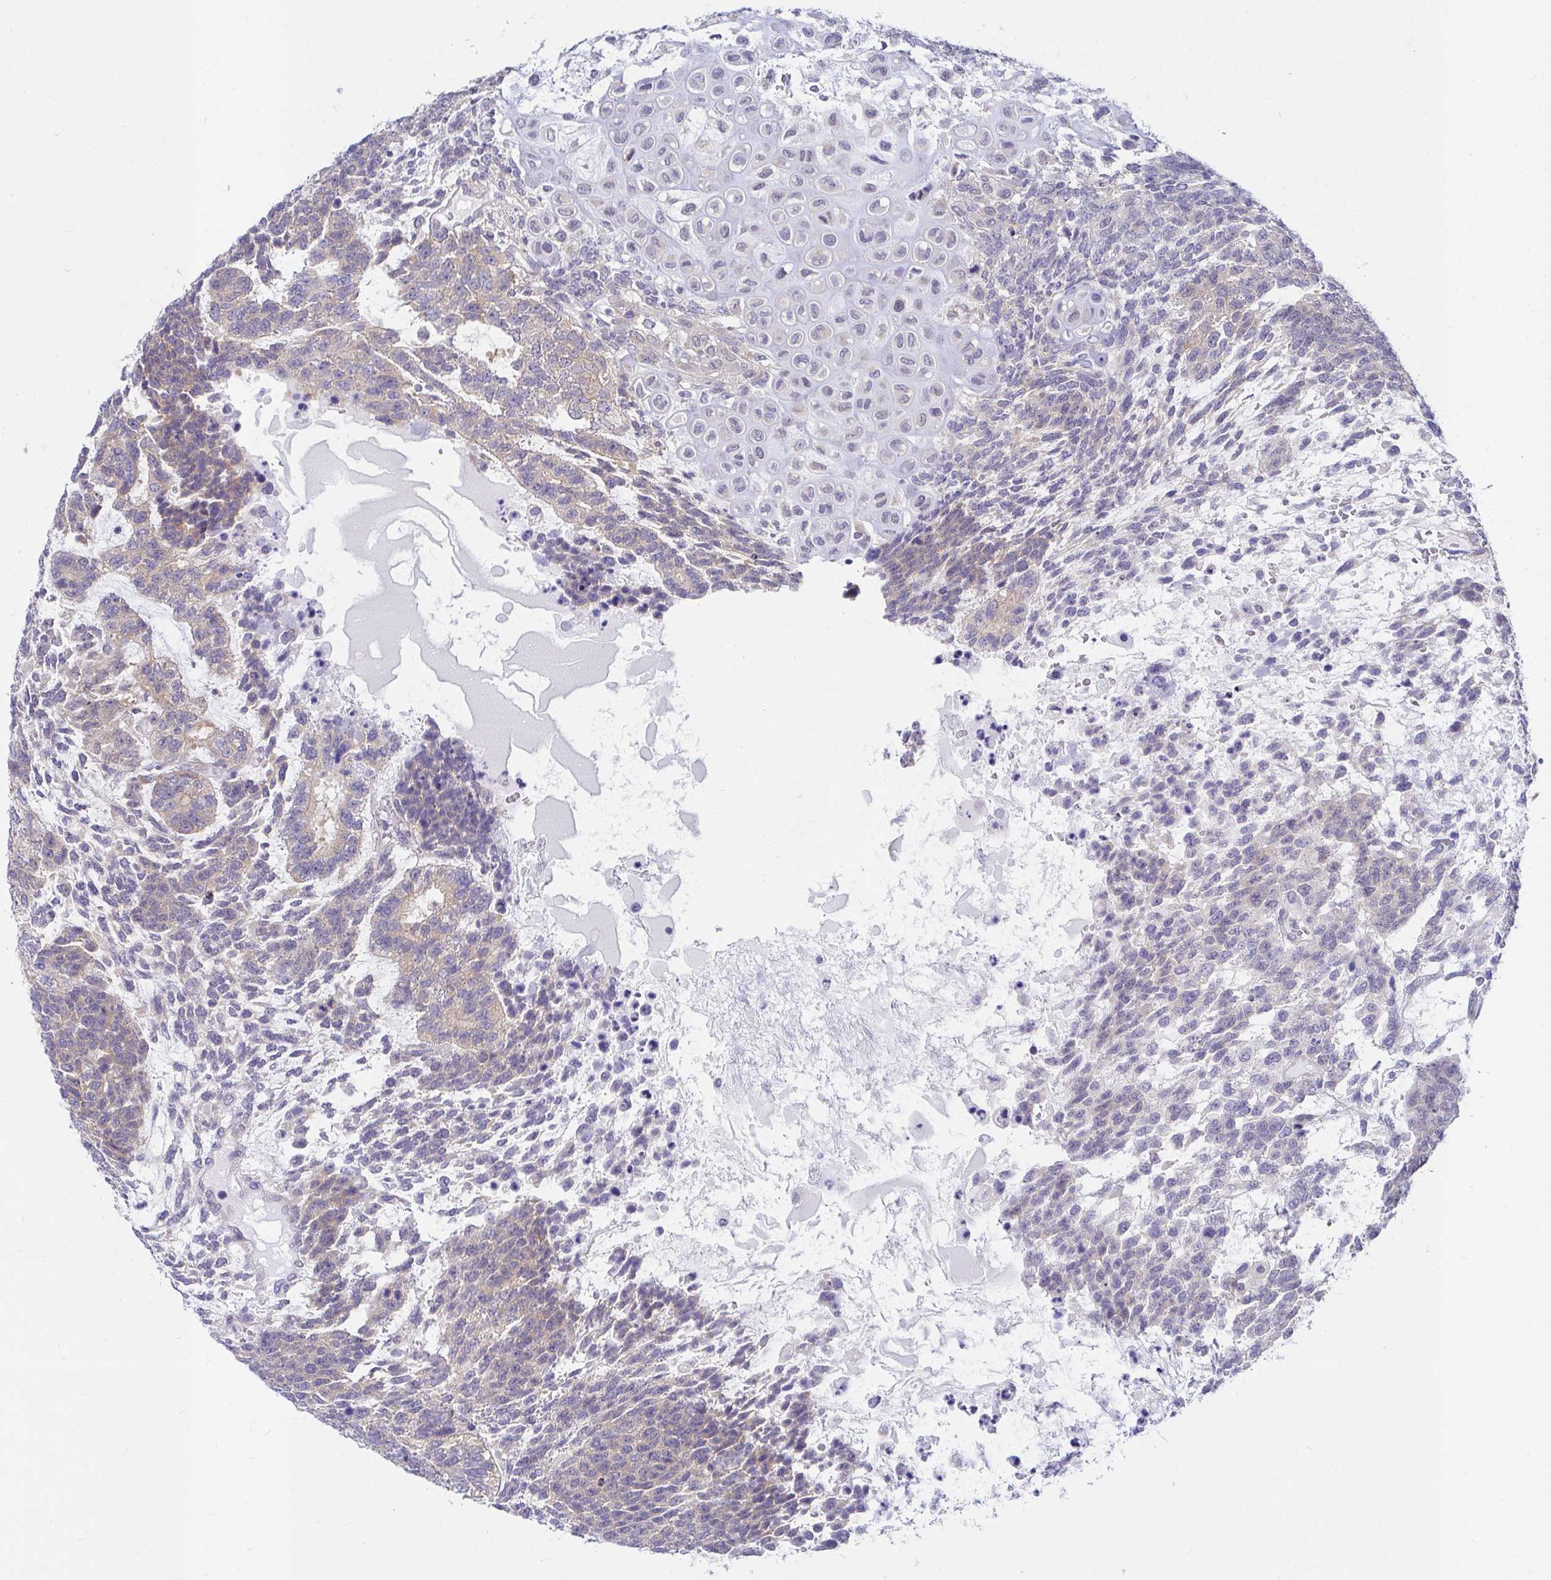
{"staining": {"intensity": "weak", "quantity": "25%-75%", "location": "cytoplasmic/membranous"}, "tissue": "testis cancer", "cell_type": "Tumor cells", "image_type": "cancer", "snomed": [{"axis": "morphology", "description": "Carcinoma, Embryonal, NOS"}, {"axis": "topography", "description": "Testis"}], "caption": "Testis cancer was stained to show a protein in brown. There is low levels of weak cytoplasmic/membranous positivity in approximately 25%-75% of tumor cells.", "gene": "C19orf81", "patient": {"sex": "male", "age": 23}}